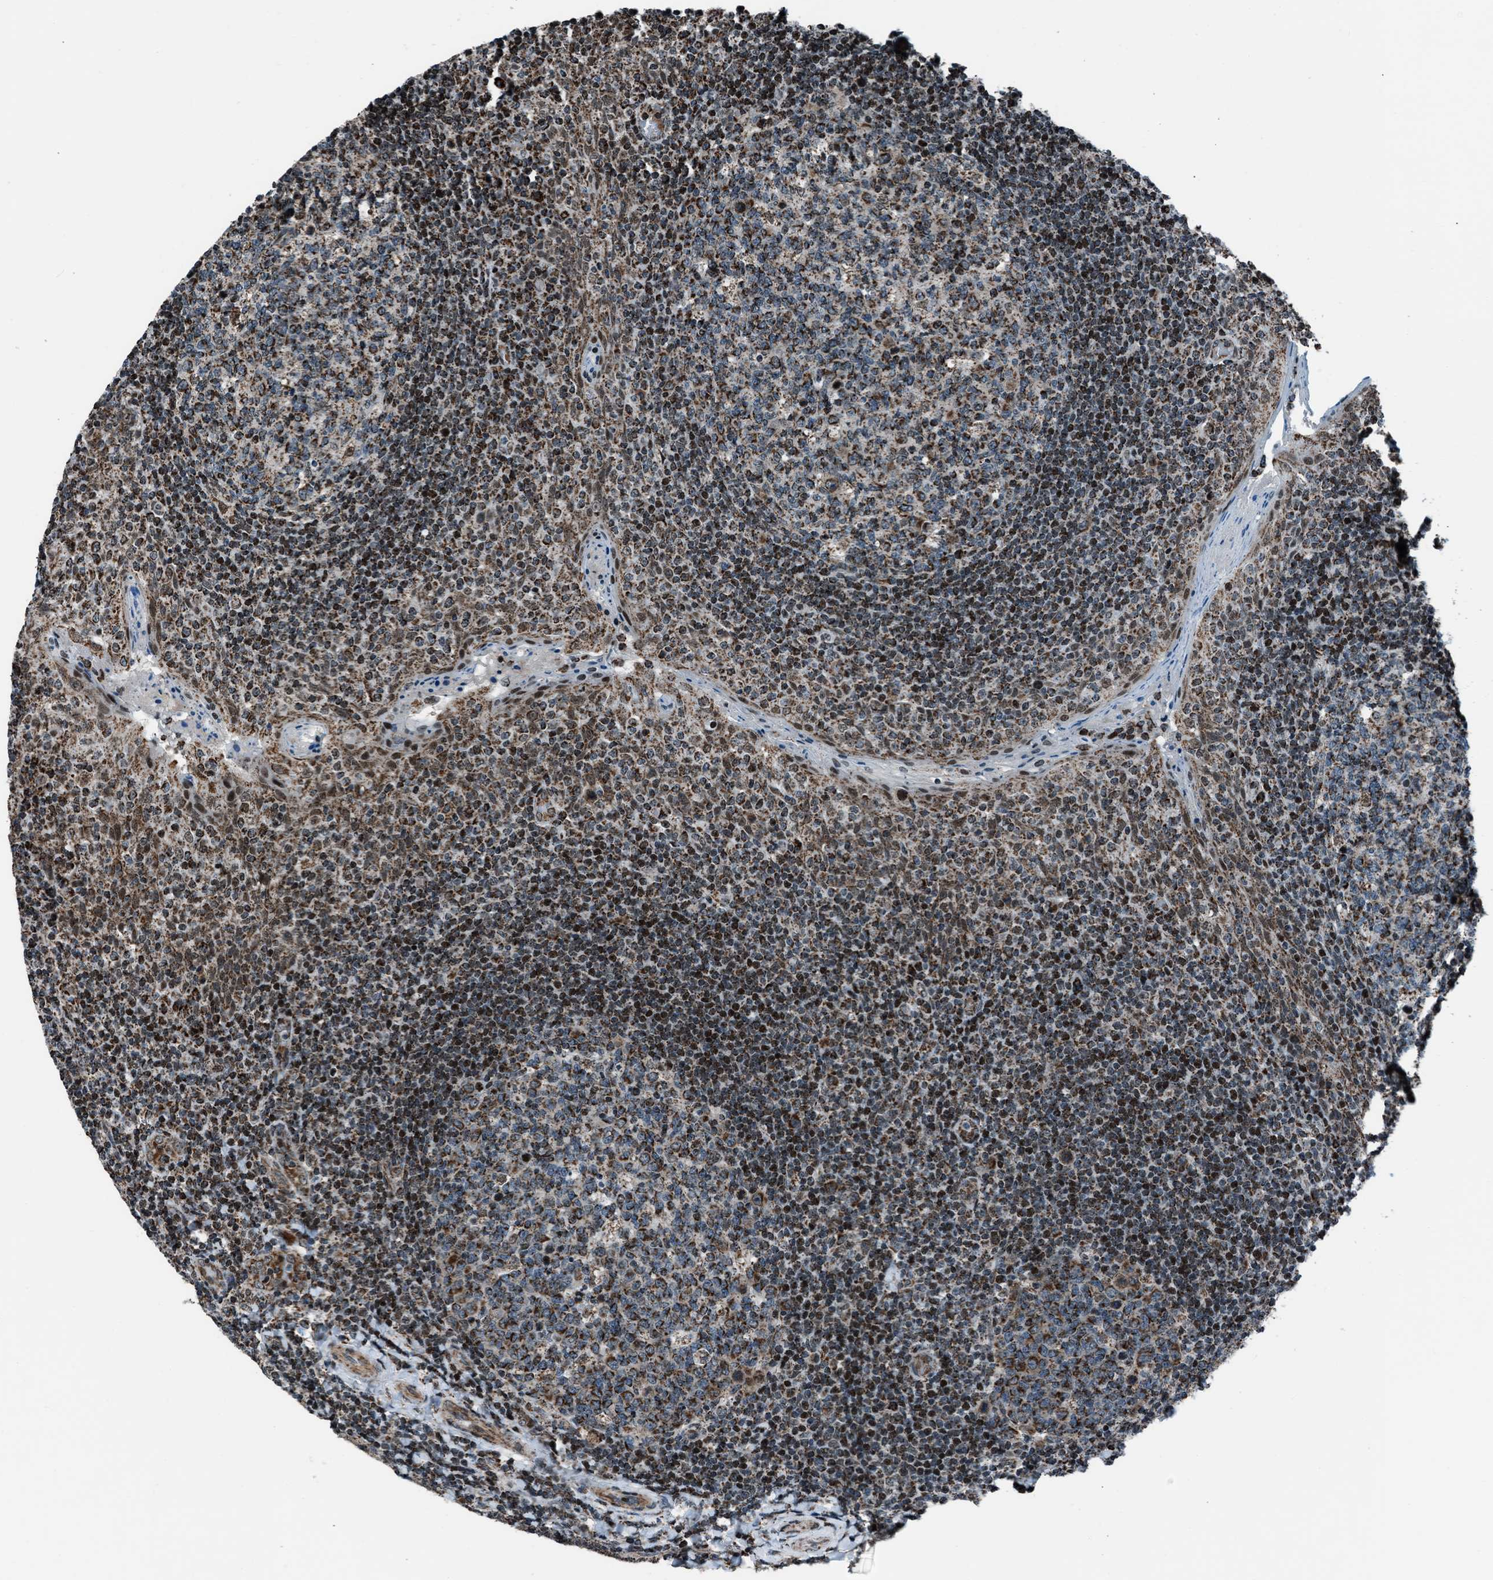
{"staining": {"intensity": "strong", "quantity": ">75%", "location": "nuclear"}, "tissue": "tonsil", "cell_type": "Germinal center cells", "image_type": "normal", "snomed": [{"axis": "morphology", "description": "Normal tissue, NOS"}, {"axis": "topography", "description": "Tonsil"}], "caption": "The photomicrograph shows staining of unremarkable tonsil, revealing strong nuclear protein expression (brown color) within germinal center cells.", "gene": "MORC3", "patient": {"sex": "female", "age": 19}}